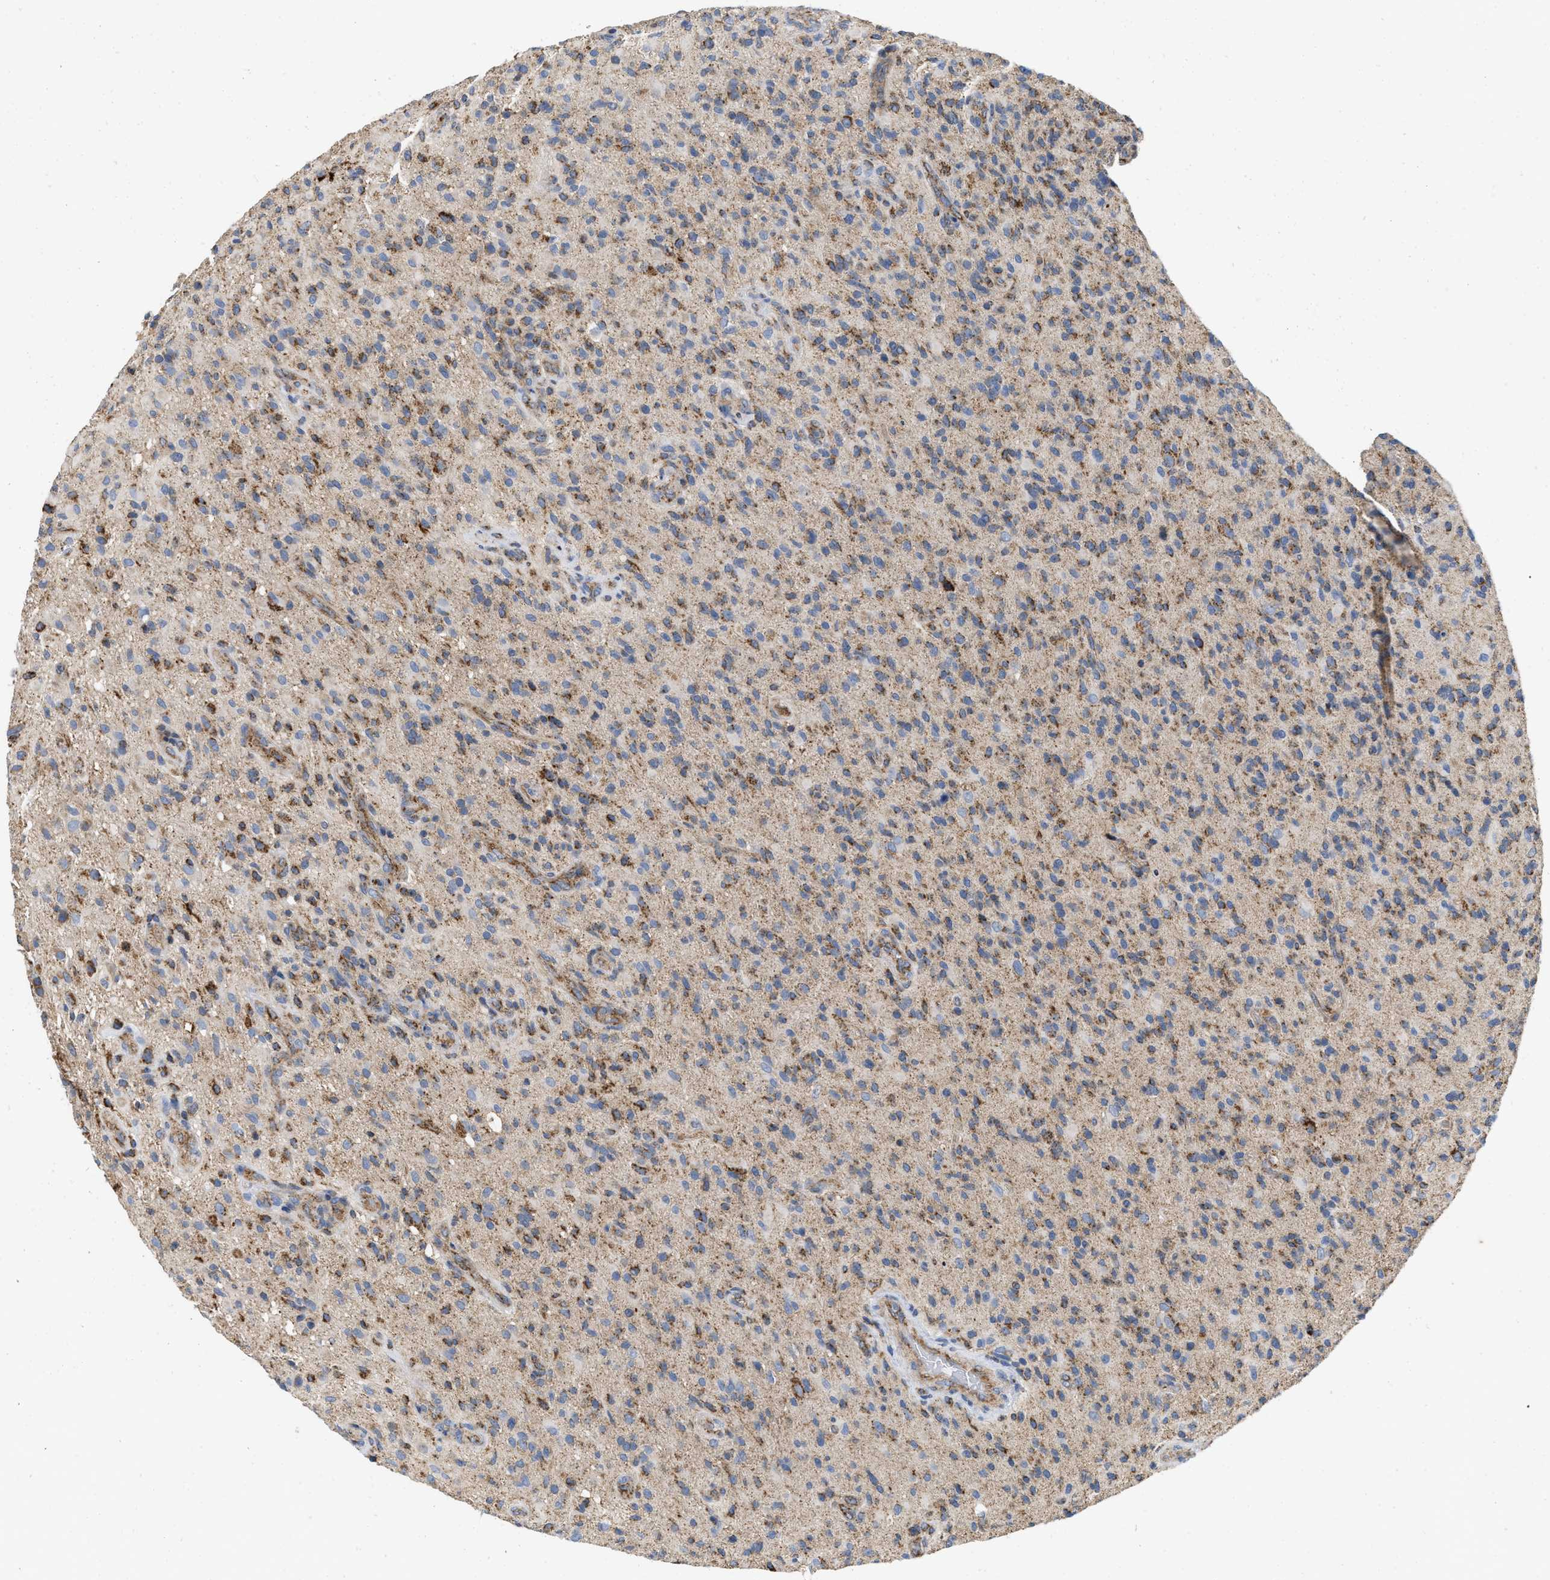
{"staining": {"intensity": "moderate", "quantity": ">75%", "location": "cytoplasmic/membranous"}, "tissue": "glioma", "cell_type": "Tumor cells", "image_type": "cancer", "snomed": [{"axis": "morphology", "description": "Glioma, malignant, High grade"}, {"axis": "topography", "description": "Brain"}], "caption": "Immunohistochemistry of human malignant glioma (high-grade) exhibits medium levels of moderate cytoplasmic/membranous staining in about >75% of tumor cells. The staining was performed using DAB (3,3'-diaminobenzidine) to visualize the protein expression in brown, while the nuclei were stained in blue with hematoxylin (Magnification: 20x).", "gene": "GRB10", "patient": {"sex": "male", "age": 71}}